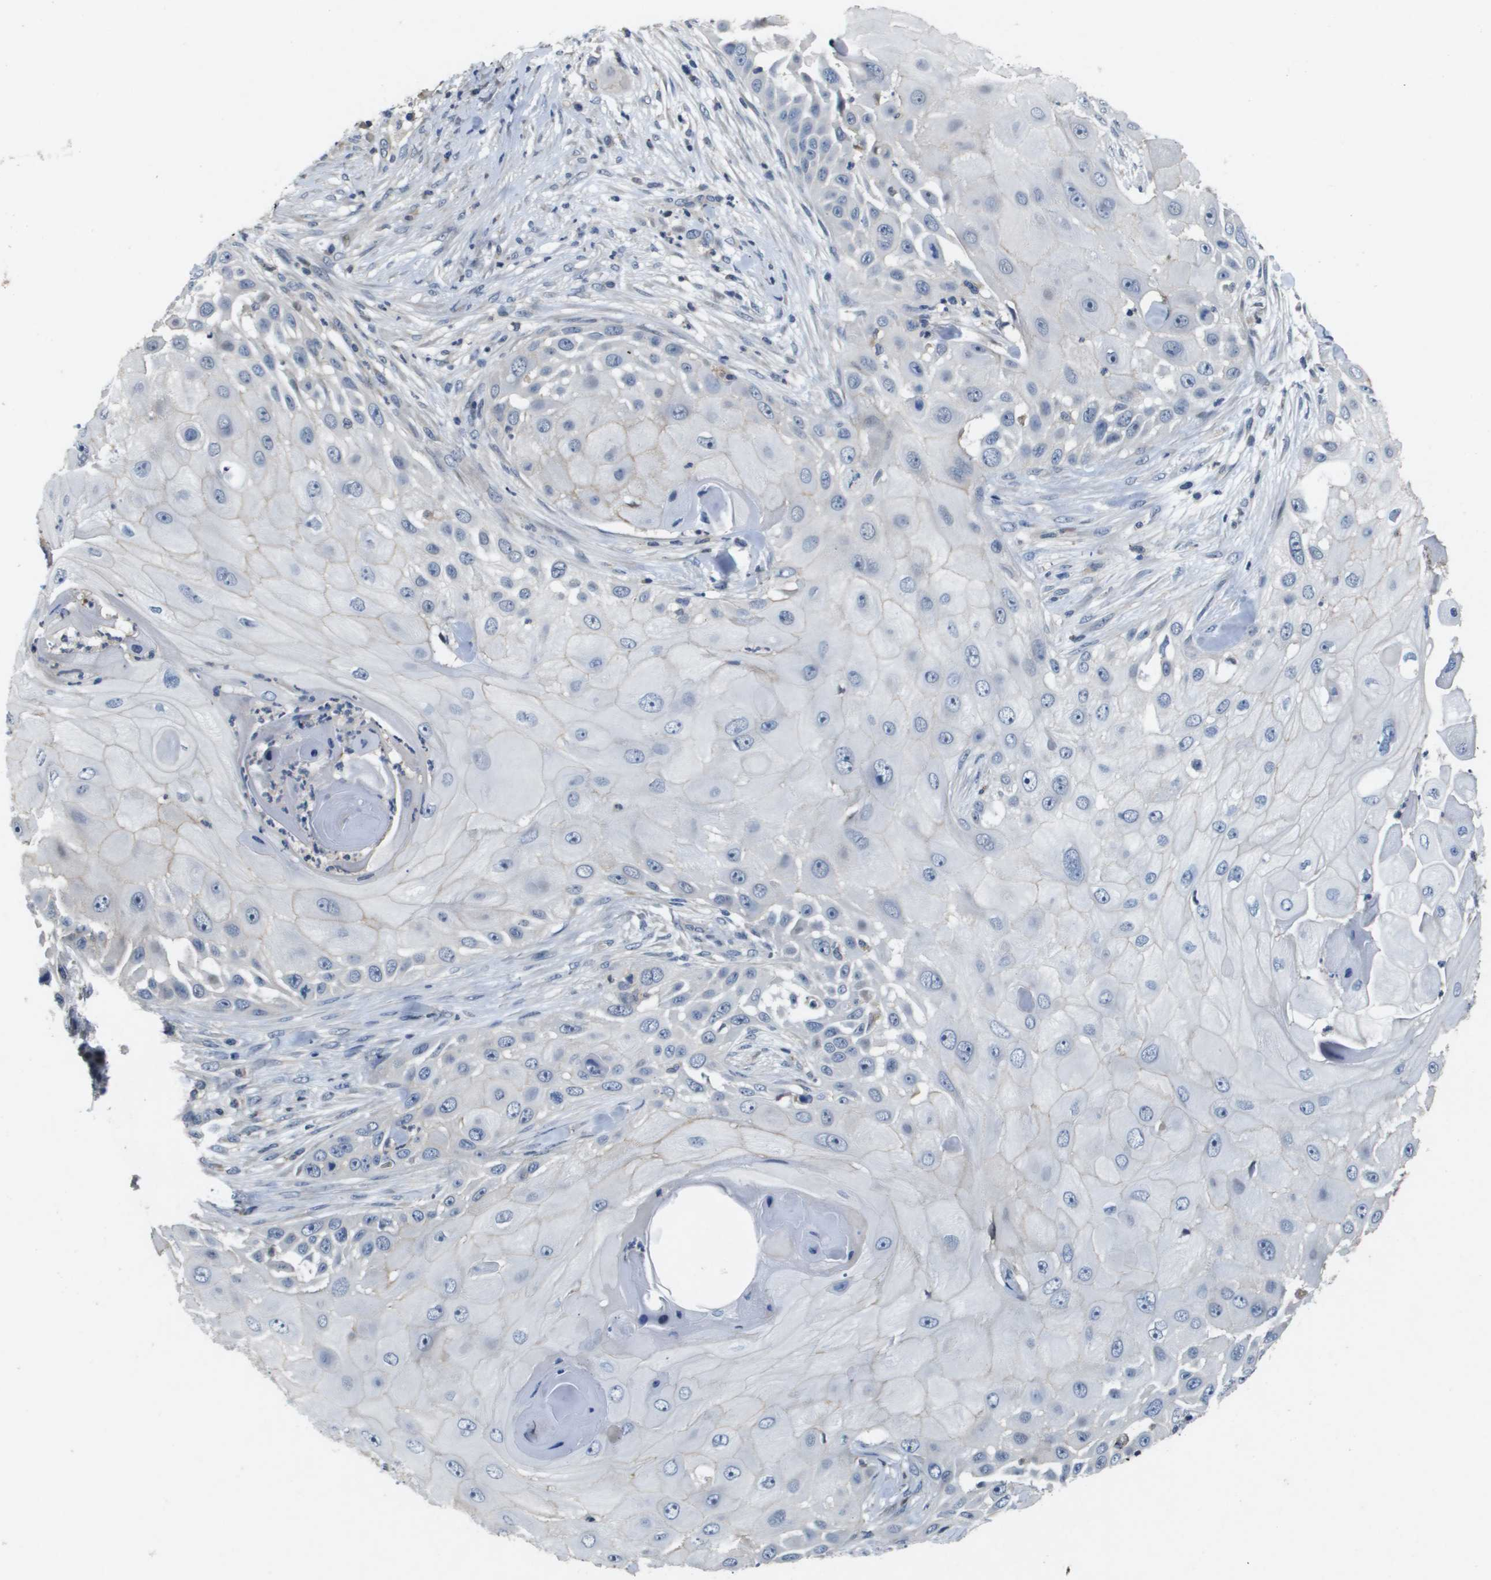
{"staining": {"intensity": "negative", "quantity": "none", "location": "none"}, "tissue": "skin cancer", "cell_type": "Tumor cells", "image_type": "cancer", "snomed": [{"axis": "morphology", "description": "Squamous cell carcinoma, NOS"}, {"axis": "topography", "description": "Skin"}], "caption": "Immunohistochemistry (IHC) image of neoplastic tissue: skin cancer stained with DAB (3,3'-diaminobenzidine) displays no significant protein staining in tumor cells.", "gene": "SCN4B", "patient": {"sex": "female", "age": 44}}